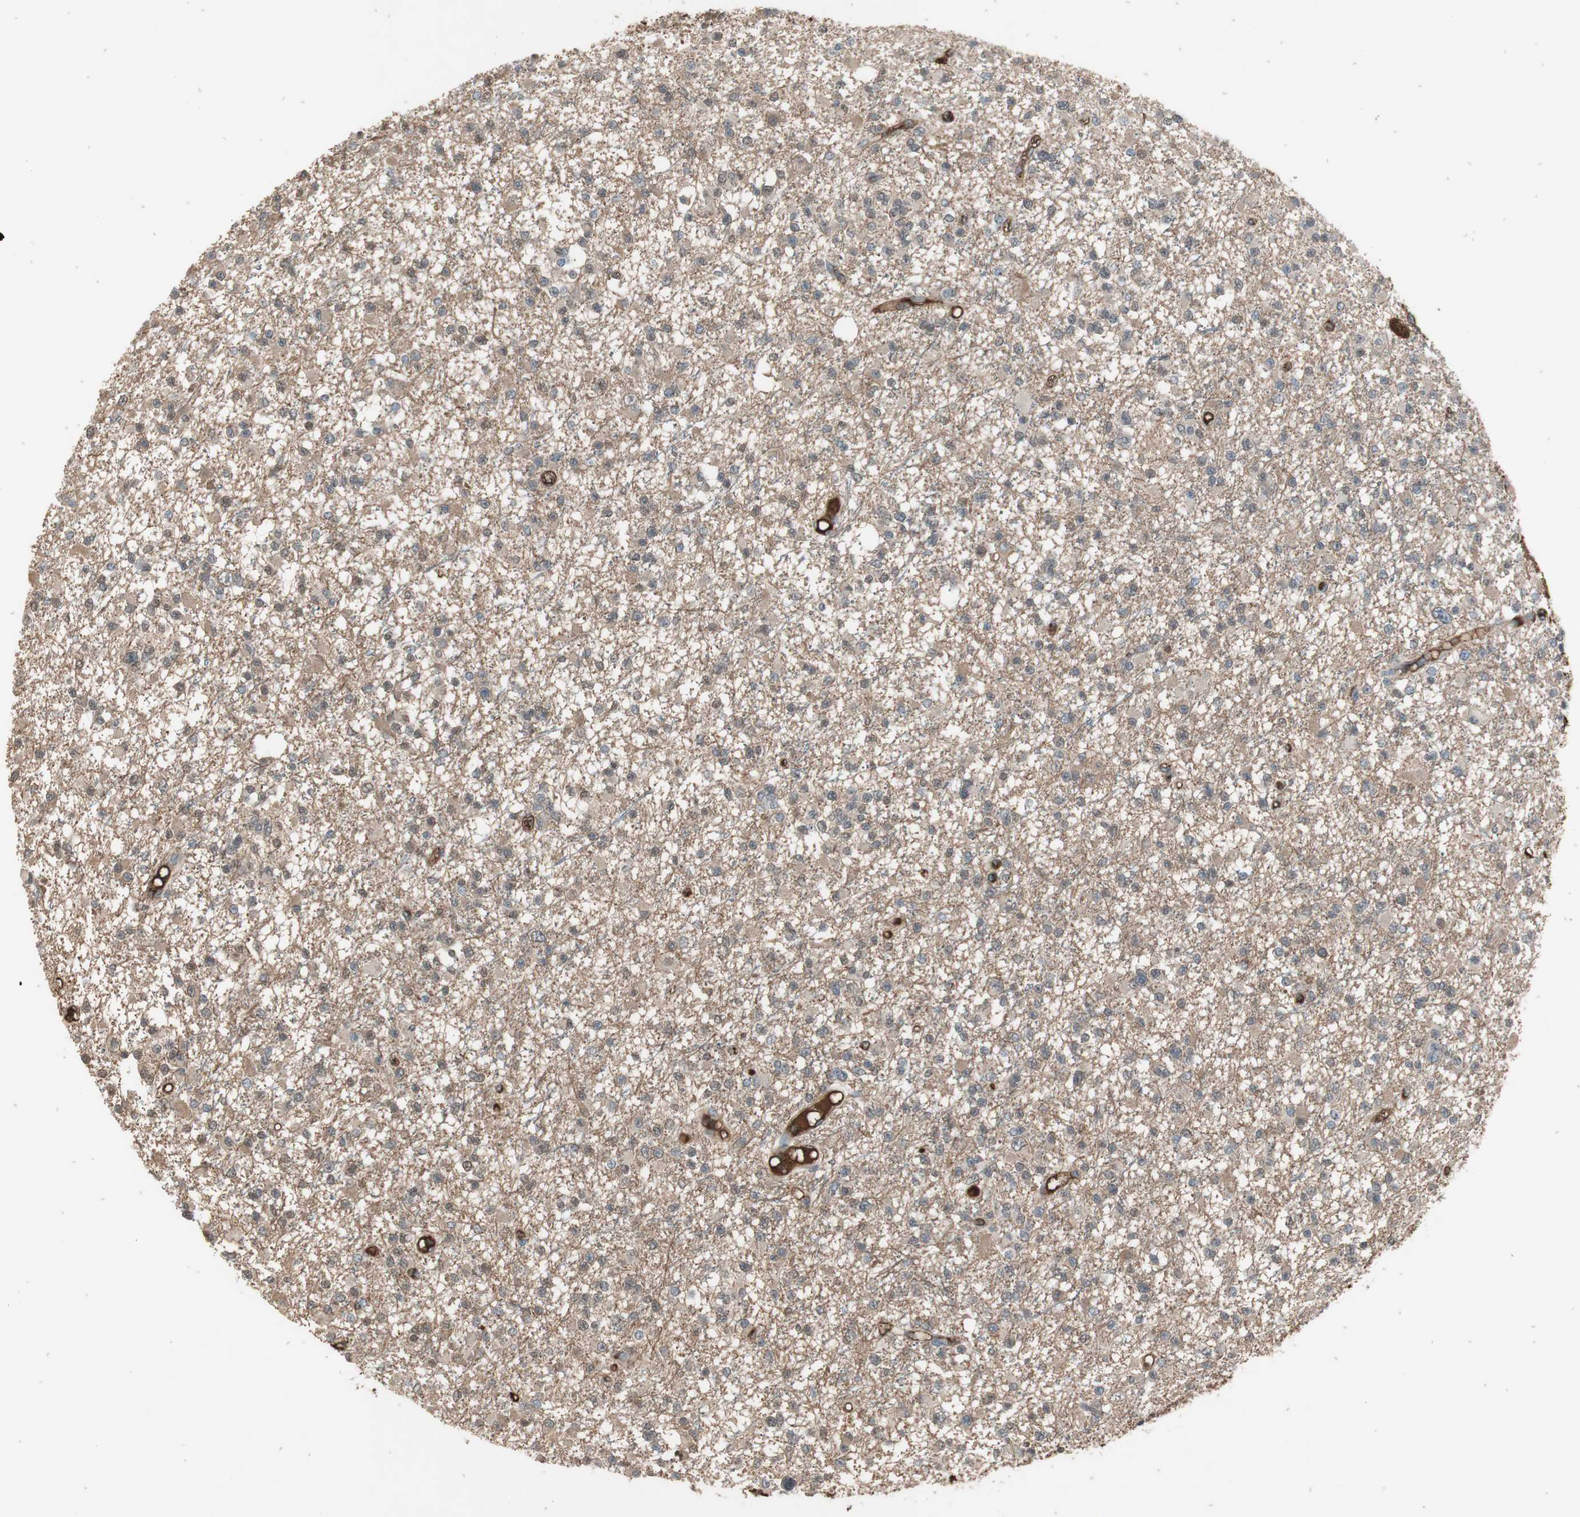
{"staining": {"intensity": "negative", "quantity": "none", "location": "none"}, "tissue": "glioma", "cell_type": "Tumor cells", "image_type": "cancer", "snomed": [{"axis": "morphology", "description": "Glioma, malignant, Low grade"}, {"axis": "topography", "description": "Brain"}], "caption": "A micrograph of human glioma is negative for staining in tumor cells.", "gene": "MMP14", "patient": {"sex": "female", "age": 22}}